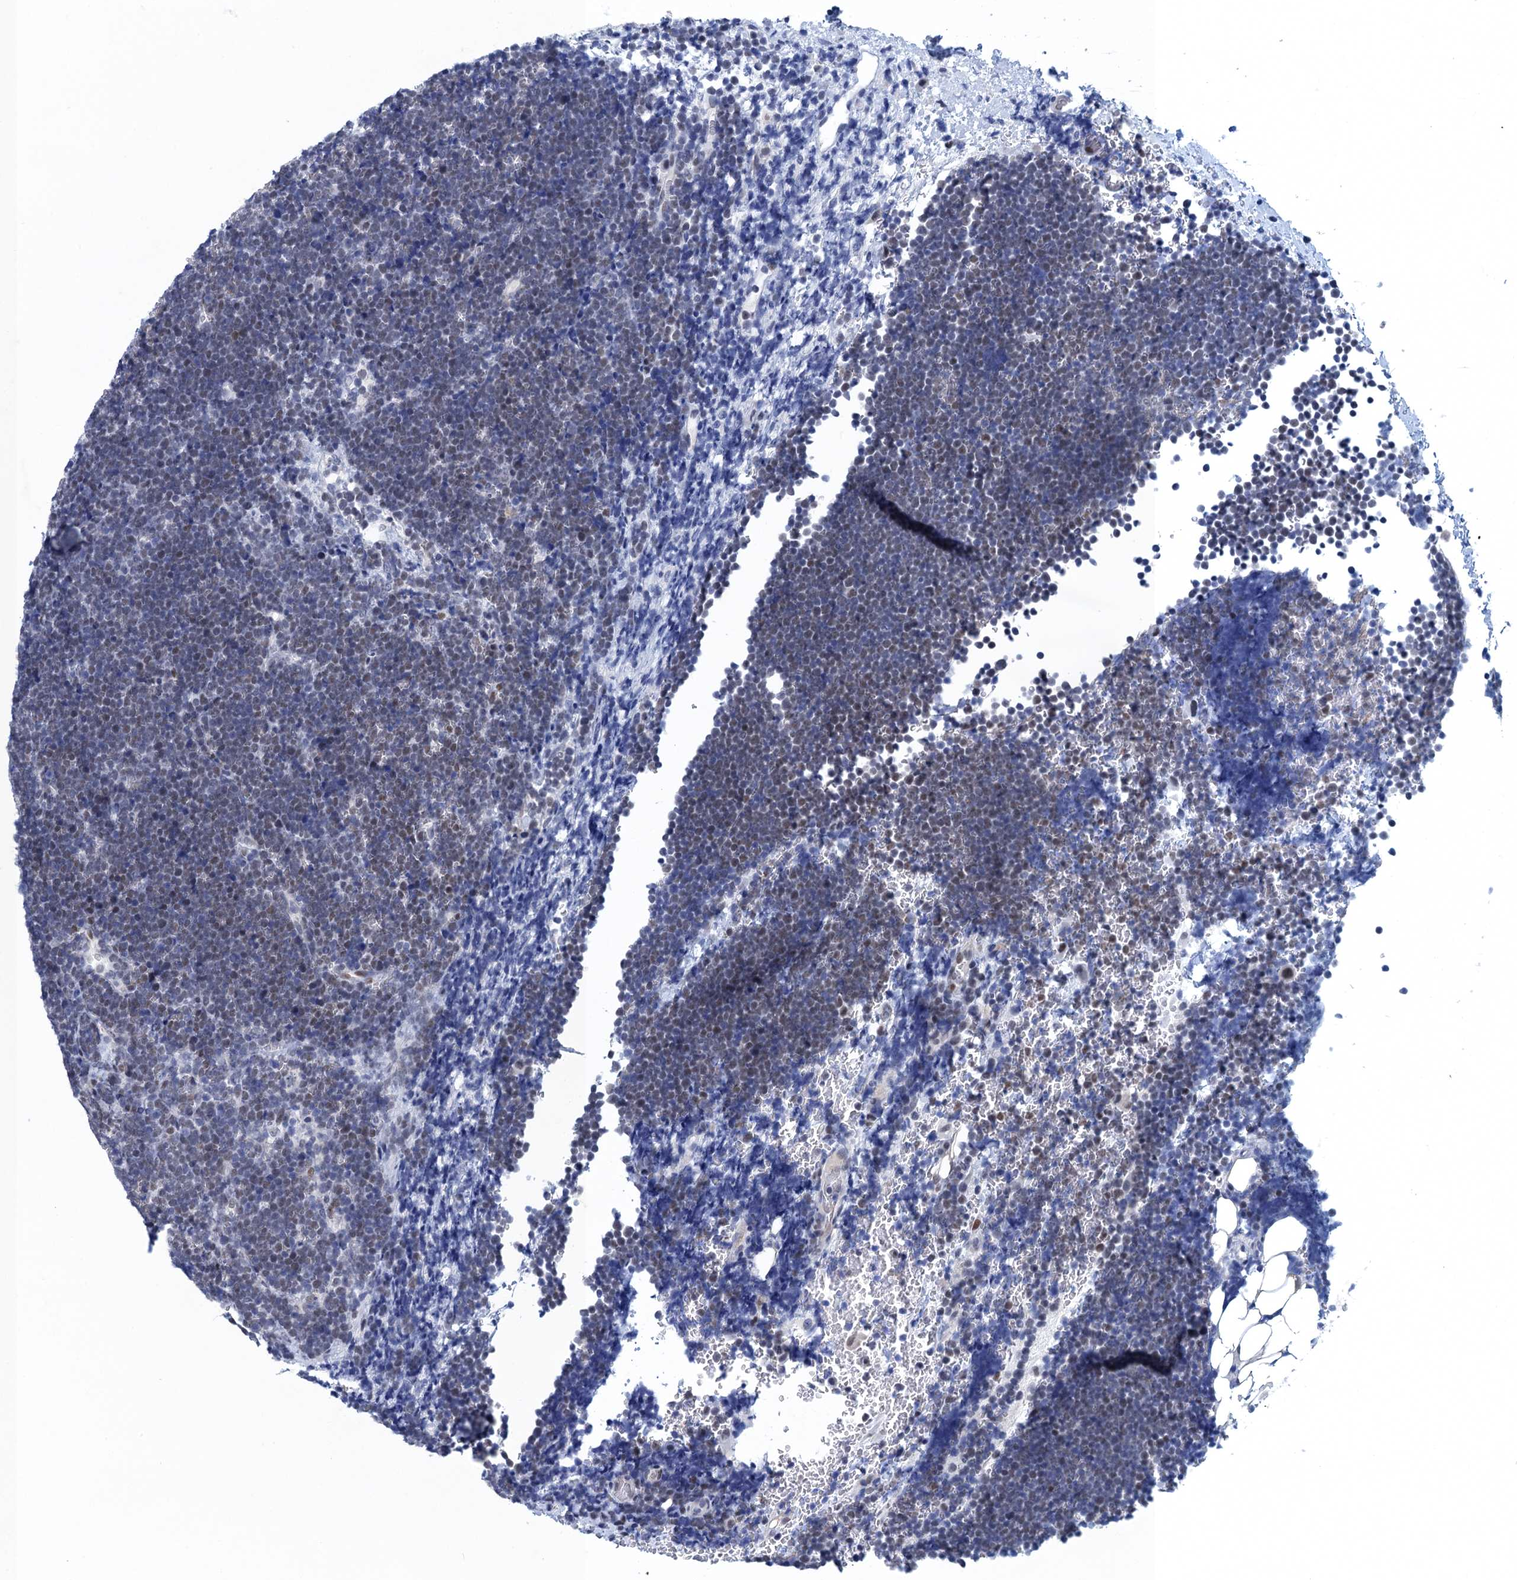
{"staining": {"intensity": "weak", "quantity": "<25%", "location": "nuclear"}, "tissue": "lymphoma", "cell_type": "Tumor cells", "image_type": "cancer", "snomed": [{"axis": "morphology", "description": "Malignant lymphoma, non-Hodgkin's type, High grade"}, {"axis": "topography", "description": "Lymph node"}], "caption": "Protein analysis of lymphoma reveals no significant positivity in tumor cells.", "gene": "GINS3", "patient": {"sex": "male", "age": 13}}